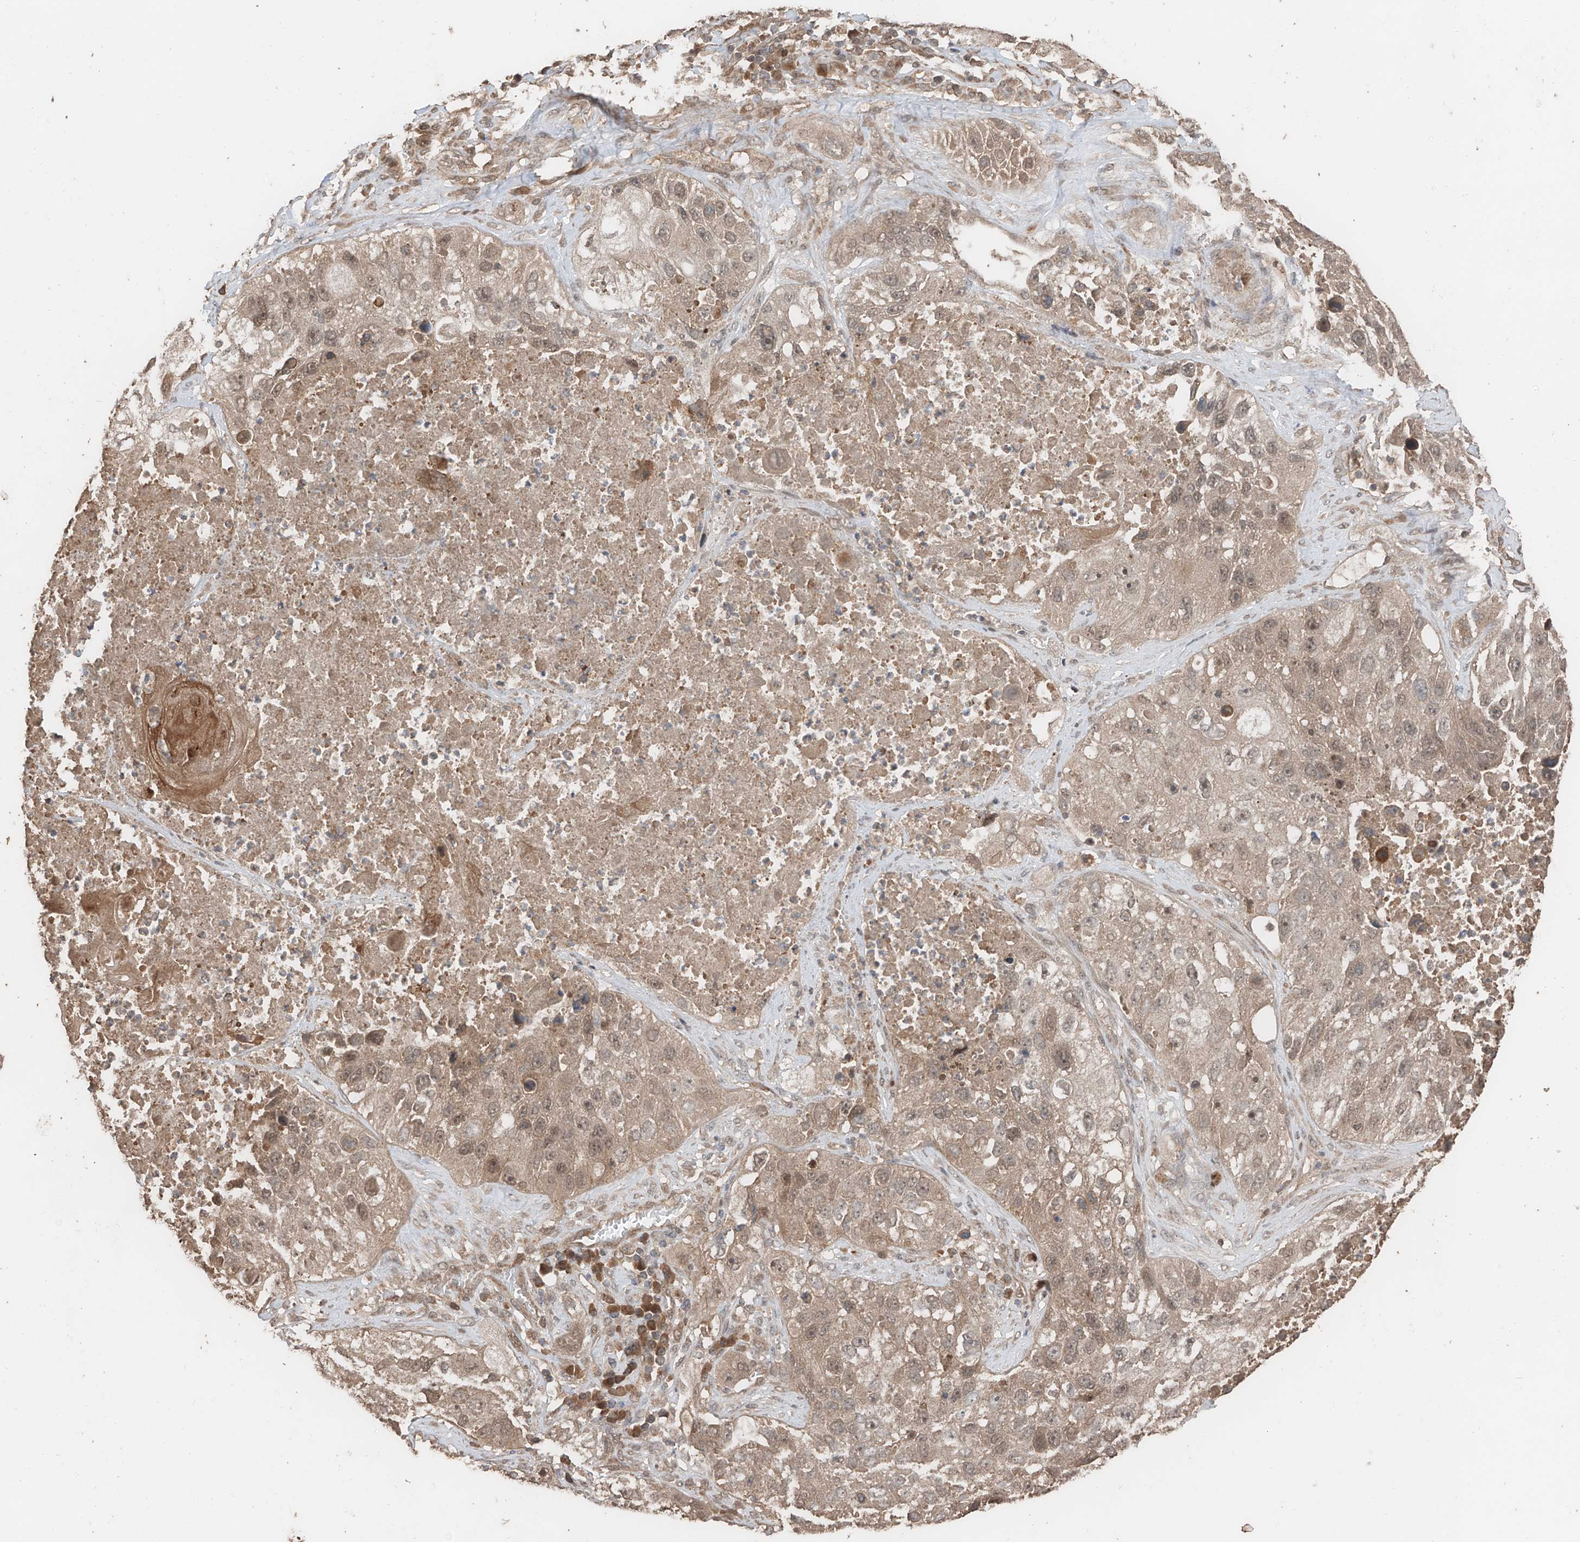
{"staining": {"intensity": "moderate", "quantity": ">75%", "location": "cytoplasmic/membranous,nuclear"}, "tissue": "lung cancer", "cell_type": "Tumor cells", "image_type": "cancer", "snomed": [{"axis": "morphology", "description": "Squamous cell carcinoma, NOS"}, {"axis": "topography", "description": "Lung"}], "caption": "Protein expression analysis of human lung cancer reveals moderate cytoplasmic/membranous and nuclear staining in about >75% of tumor cells.", "gene": "FAM135A", "patient": {"sex": "male", "age": 61}}